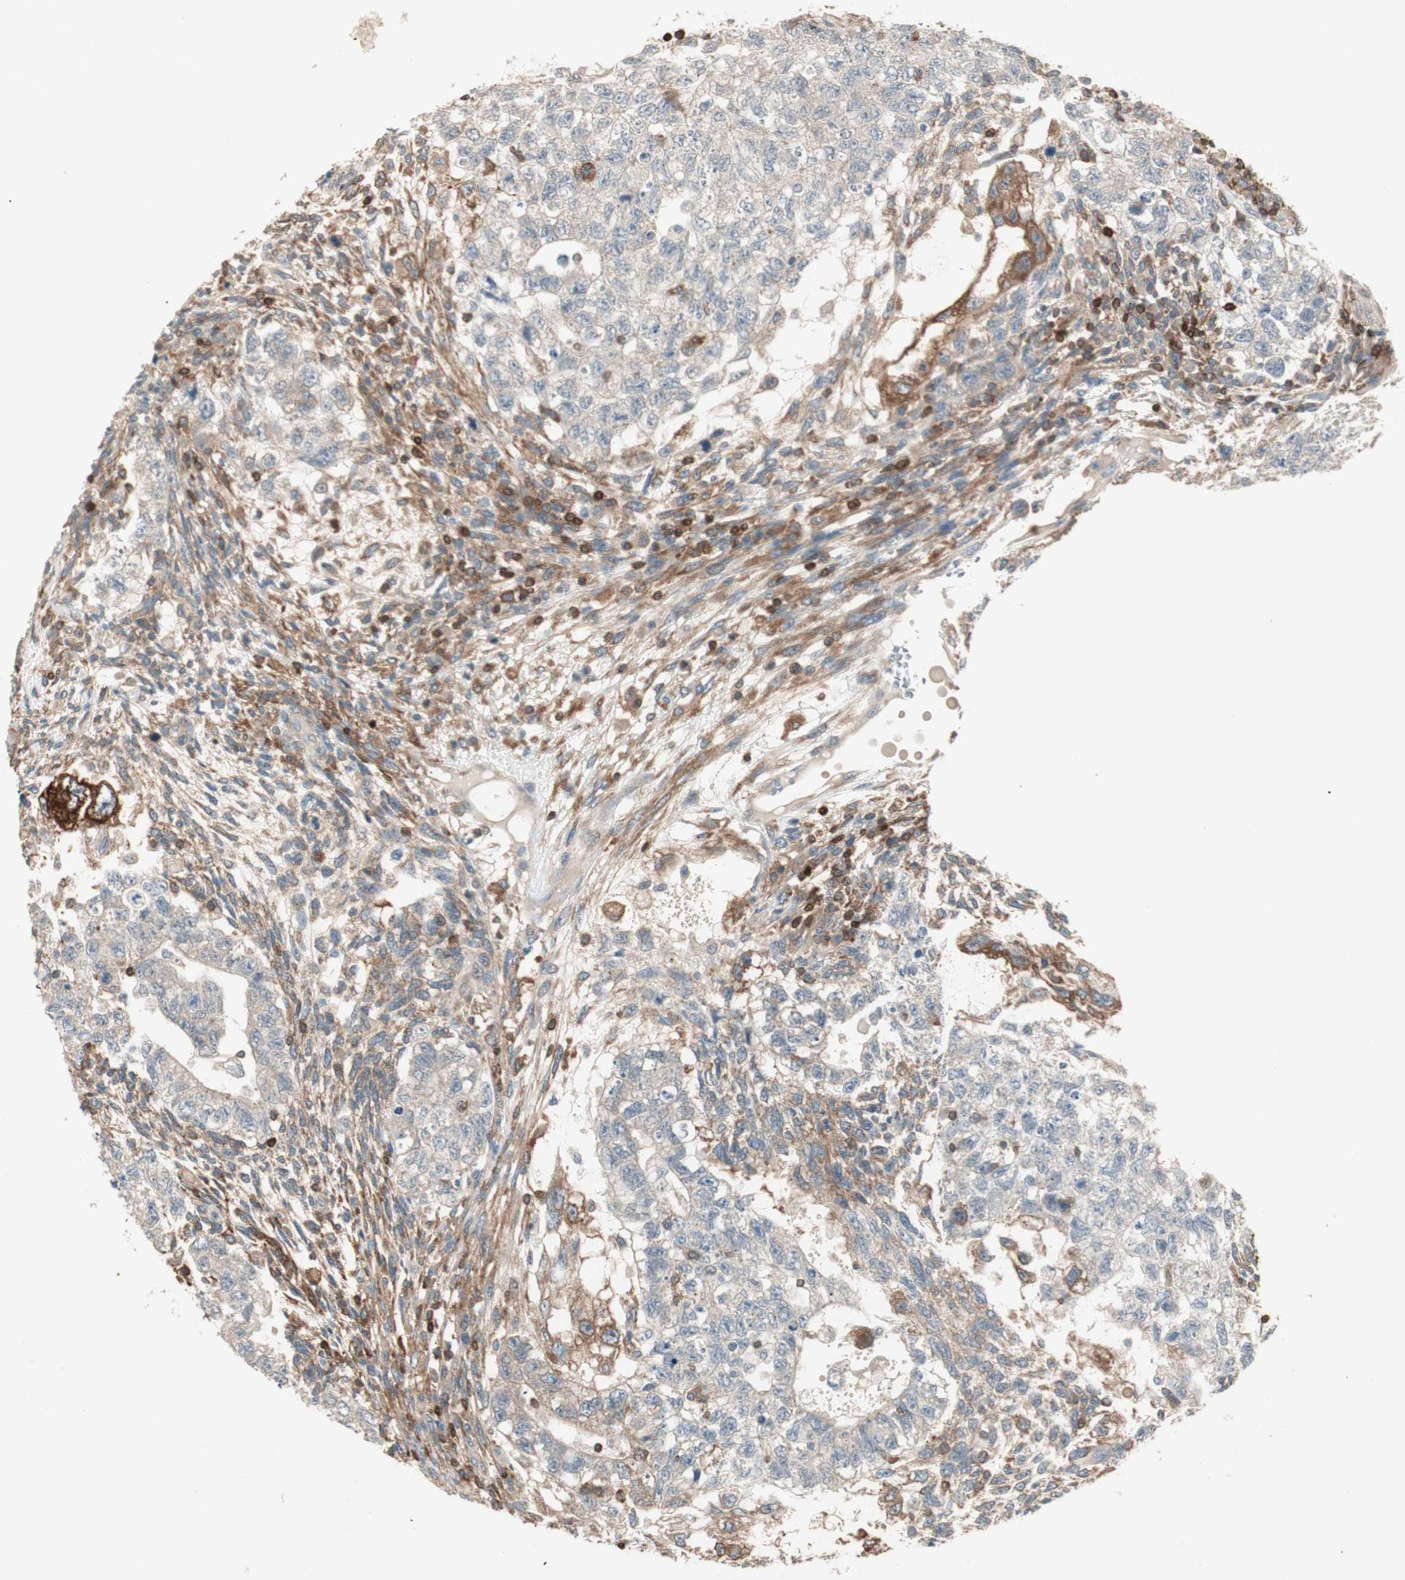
{"staining": {"intensity": "weak", "quantity": "25%-75%", "location": "cytoplasmic/membranous"}, "tissue": "testis cancer", "cell_type": "Tumor cells", "image_type": "cancer", "snomed": [{"axis": "morphology", "description": "Normal tissue, NOS"}, {"axis": "morphology", "description": "Carcinoma, Embryonal, NOS"}, {"axis": "topography", "description": "Testis"}], "caption": "Immunohistochemical staining of human testis cancer displays low levels of weak cytoplasmic/membranous staining in about 25%-75% of tumor cells.", "gene": "BIN1", "patient": {"sex": "male", "age": 36}}